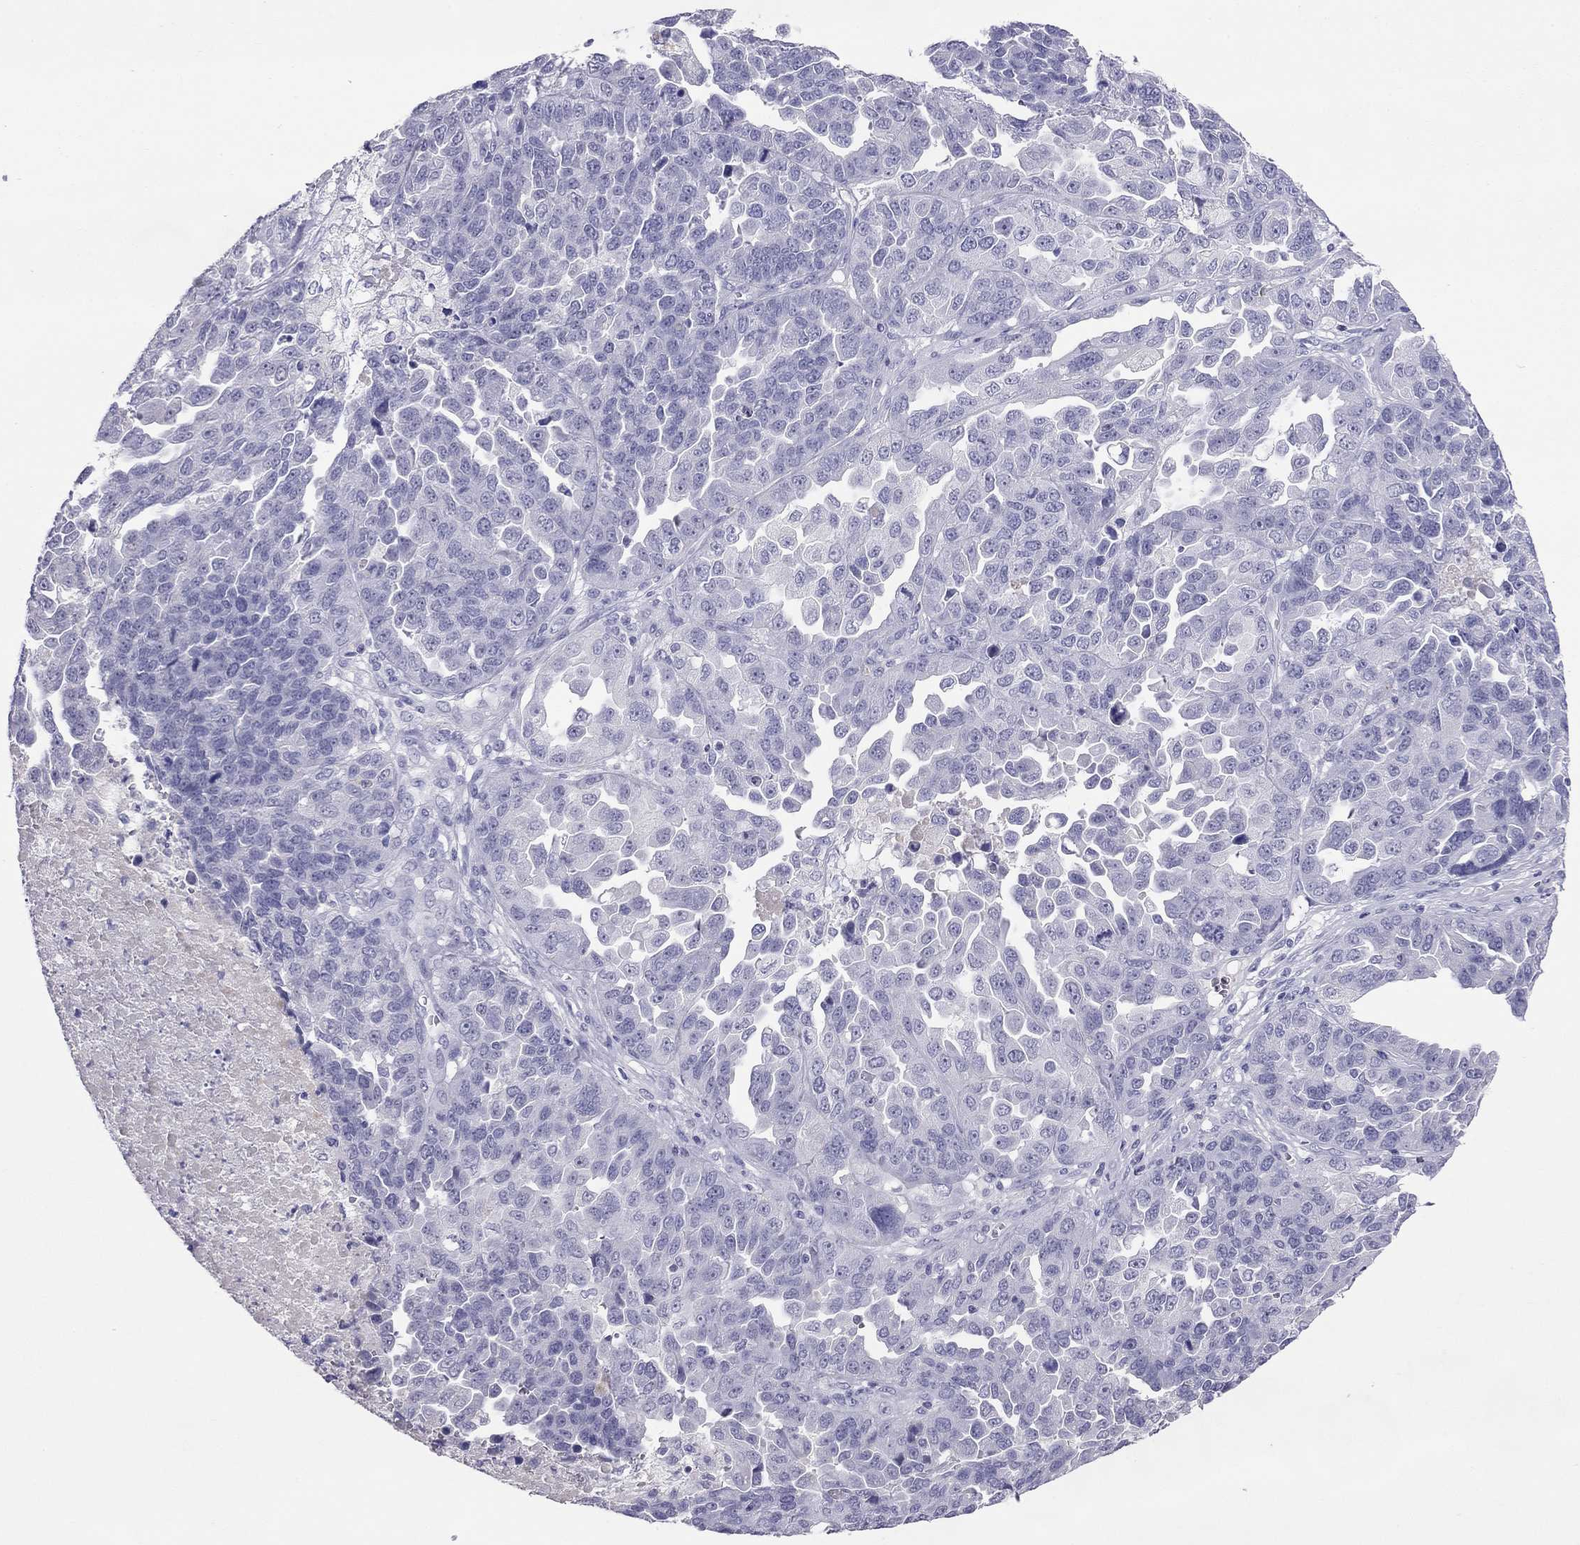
{"staining": {"intensity": "negative", "quantity": "none", "location": "none"}, "tissue": "ovarian cancer", "cell_type": "Tumor cells", "image_type": "cancer", "snomed": [{"axis": "morphology", "description": "Cystadenocarcinoma, serous, NOS"}, {"axis": "topography", "description": "Ovary"}], "caption": "The immunohistochemistry (IHC) photomicrograph has no significant positivity in tumor cells of ovarian cancer tissue. The staining is performed using DAB brown chromogen with nuclei counter-stained in using hematoxylin.", "gene": "ODF4", "patient": {"sex": "female", "age": 87}}